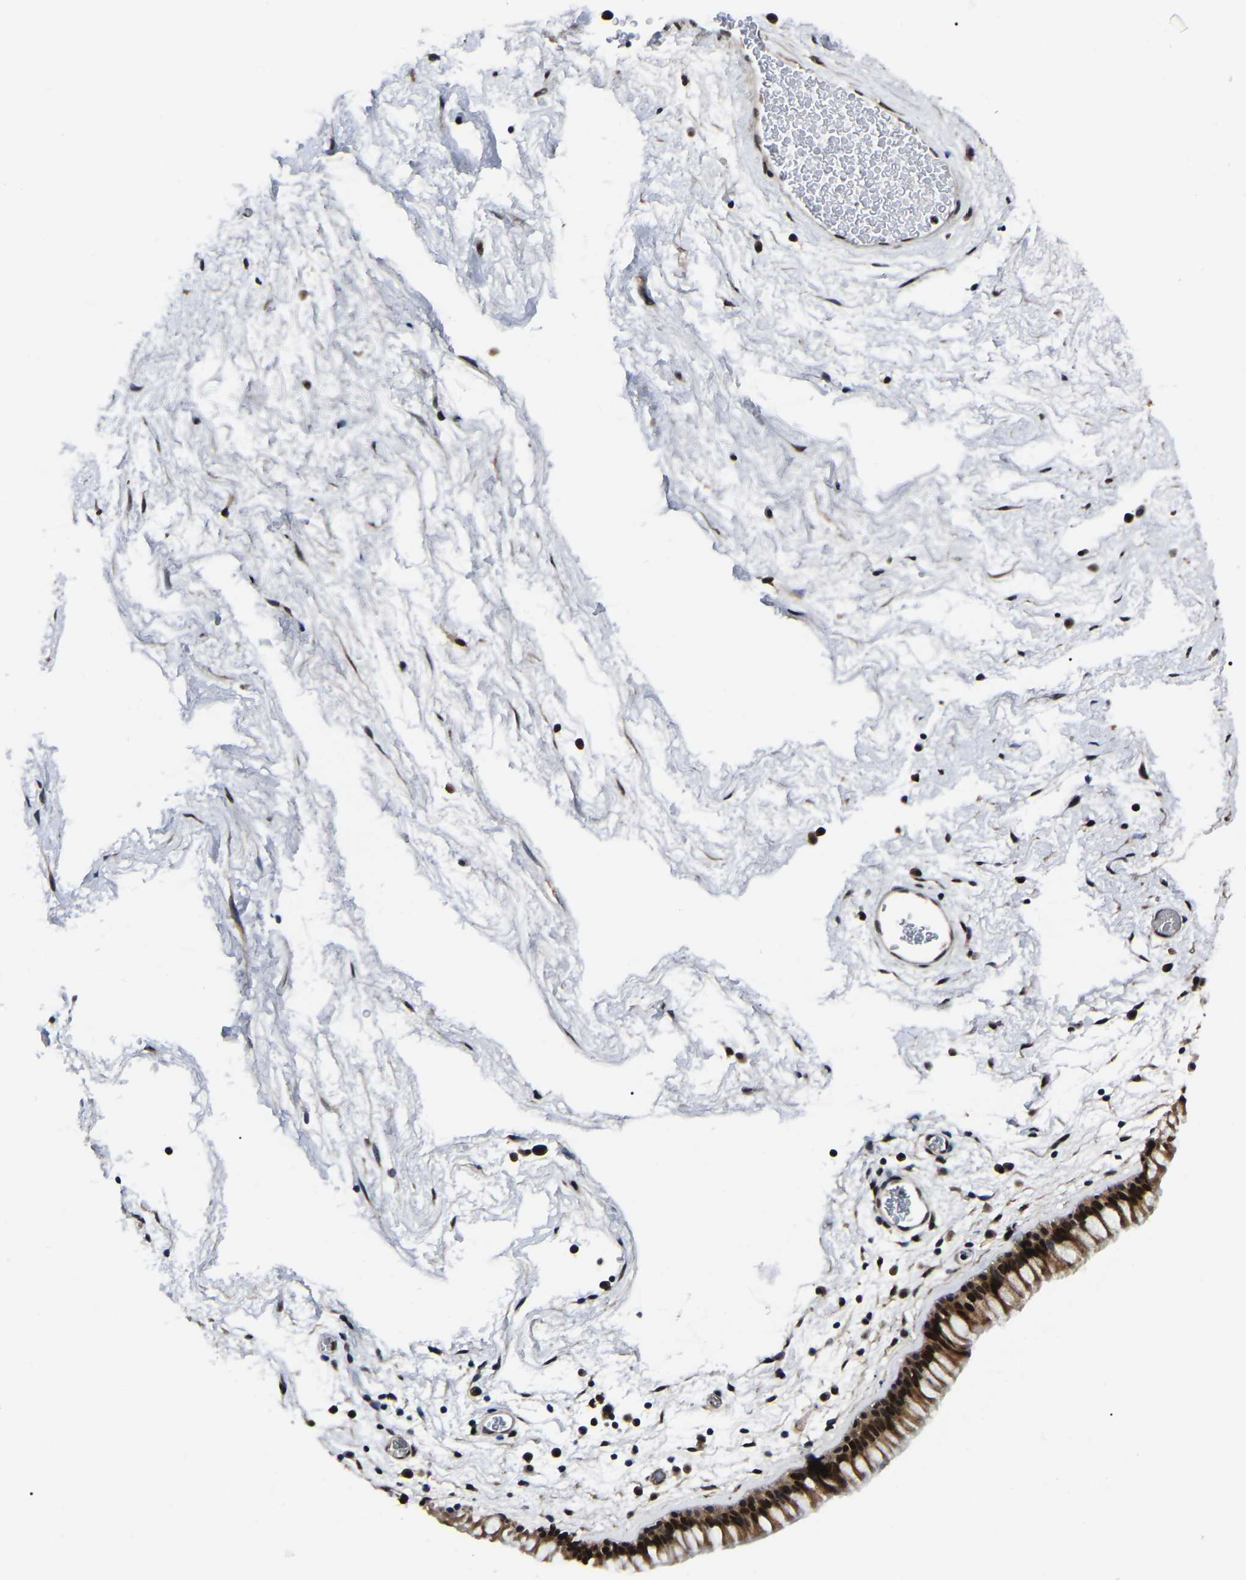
{"staining": {"intensity": "strong", "quantity": ">75%", "location": "cytoplasmic/membranous,nuclear"}, "tissue": "nasopharynx", "cell_type": "Respiratory epithelial cells", "image_type": "normal", "snomed": [{"axis": "morphology", "description": "Normal tissue, NOS"}, {"axis": "morphology", "description": "Inflammation, NOS"}, {"axis": "topography", "description": "Nasopharynx"}], "caption": "A histopathology image of nasopharynx stained for a protein exhibits strong cytoplasmic/membranous,nuclear brown staining in respiratory epithelial cells.", "gene": "TRIM35", "patient": {"sex": "male", "age": 48}}